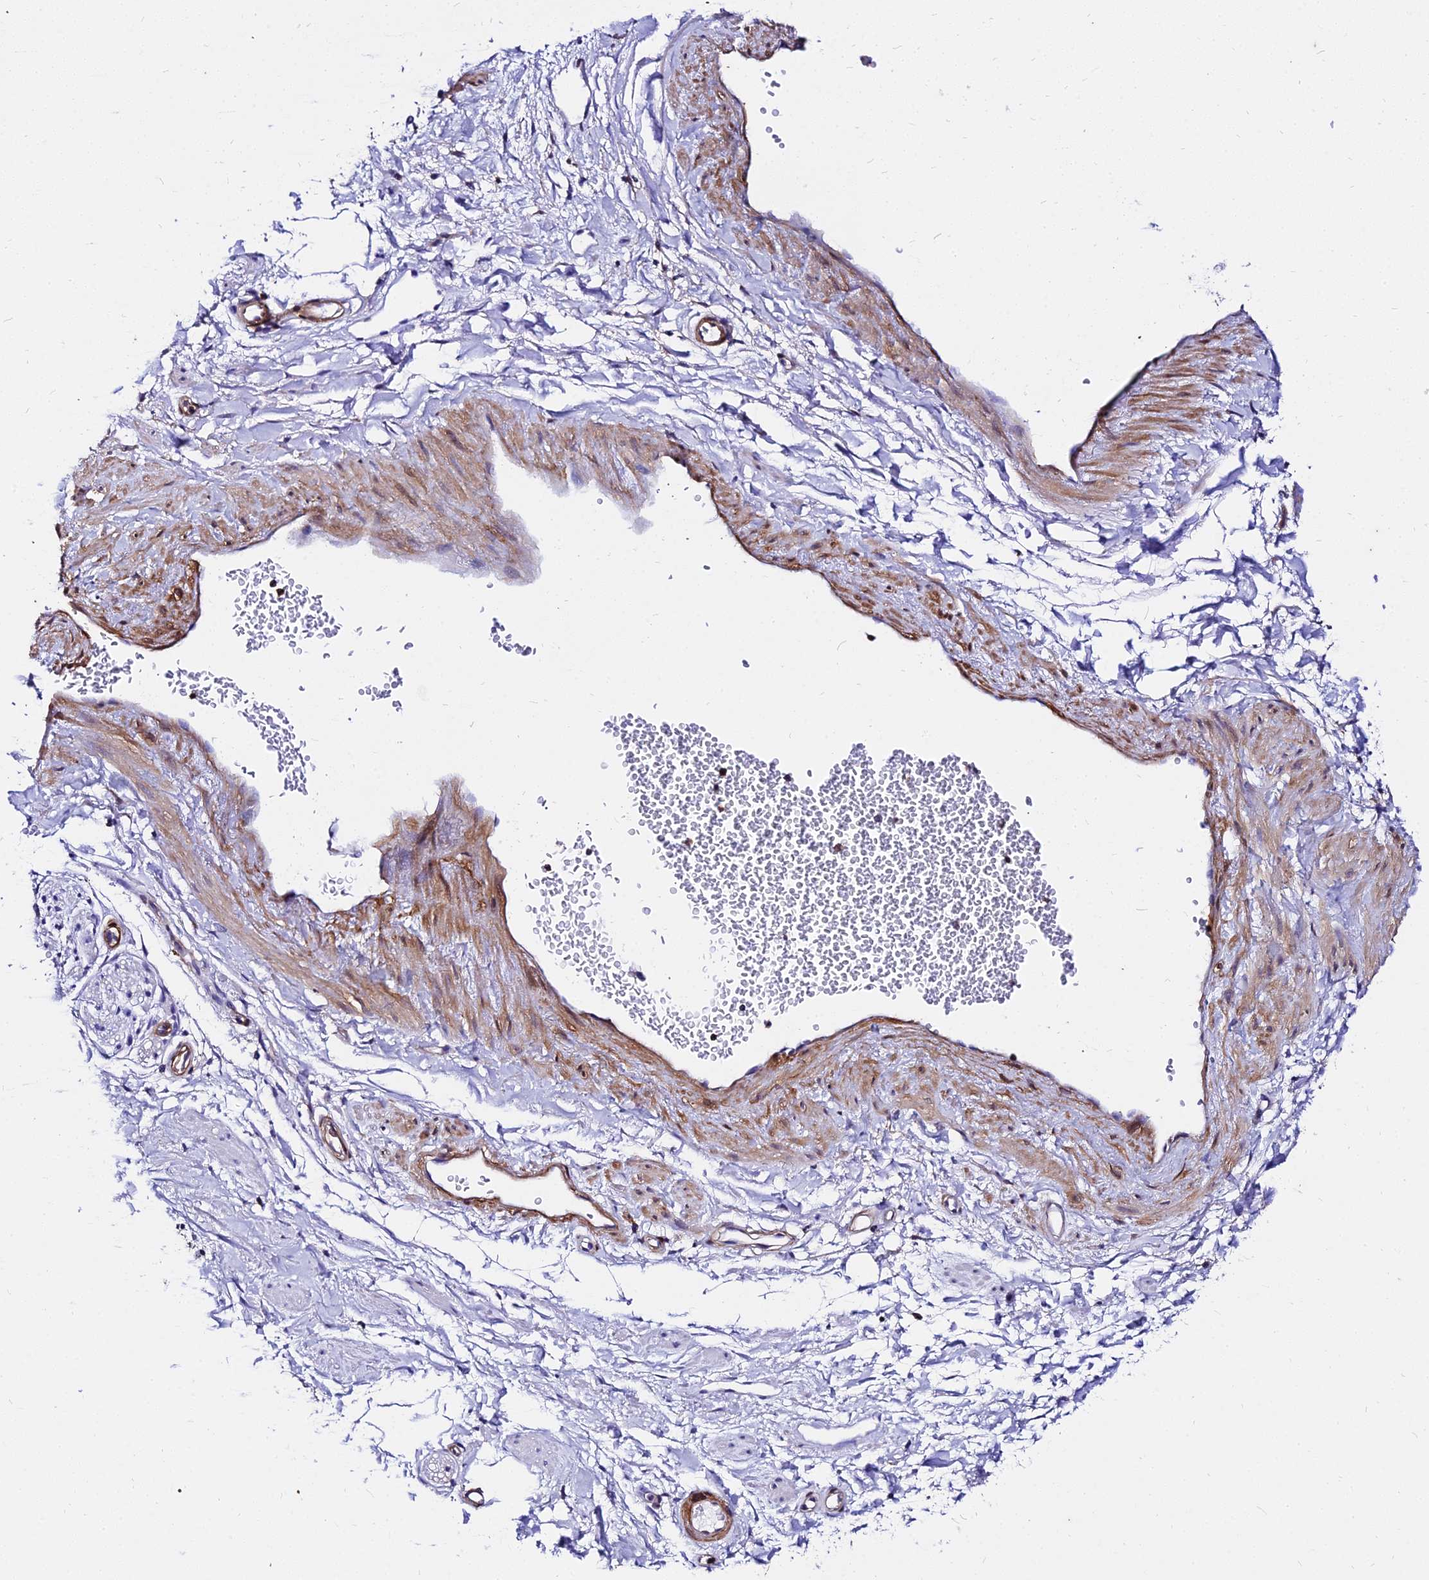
{"staining": {"intensity": "negative", "quantity": "none", "location": "none"}, "tissue": "adipose tissue", "cell_type": "Adipocytes", "image_type": "normal", "snomed": [{"axis": "morphology", "description": "Normal tissue, NOS"}, {"axis": "topography", "description": "Soft tissue"}, {"axis": "topography", "description": "Adipose tissue"}, {"axis": "topography", "description": "Vascular tissue"}, {"axis": "topography", "description": "Peripheral nerve tissue"}], "caption": "An immunohistochemistry image of benign adipose tissue is shown. There is no staining in adipocytes of adipose tissue. The staining is performed using DAB brown chromogen with nuclei counter-stained in using hematoxylin.", "gene": "CSRP1", "patient": {"sex": "male", "age": 74}}